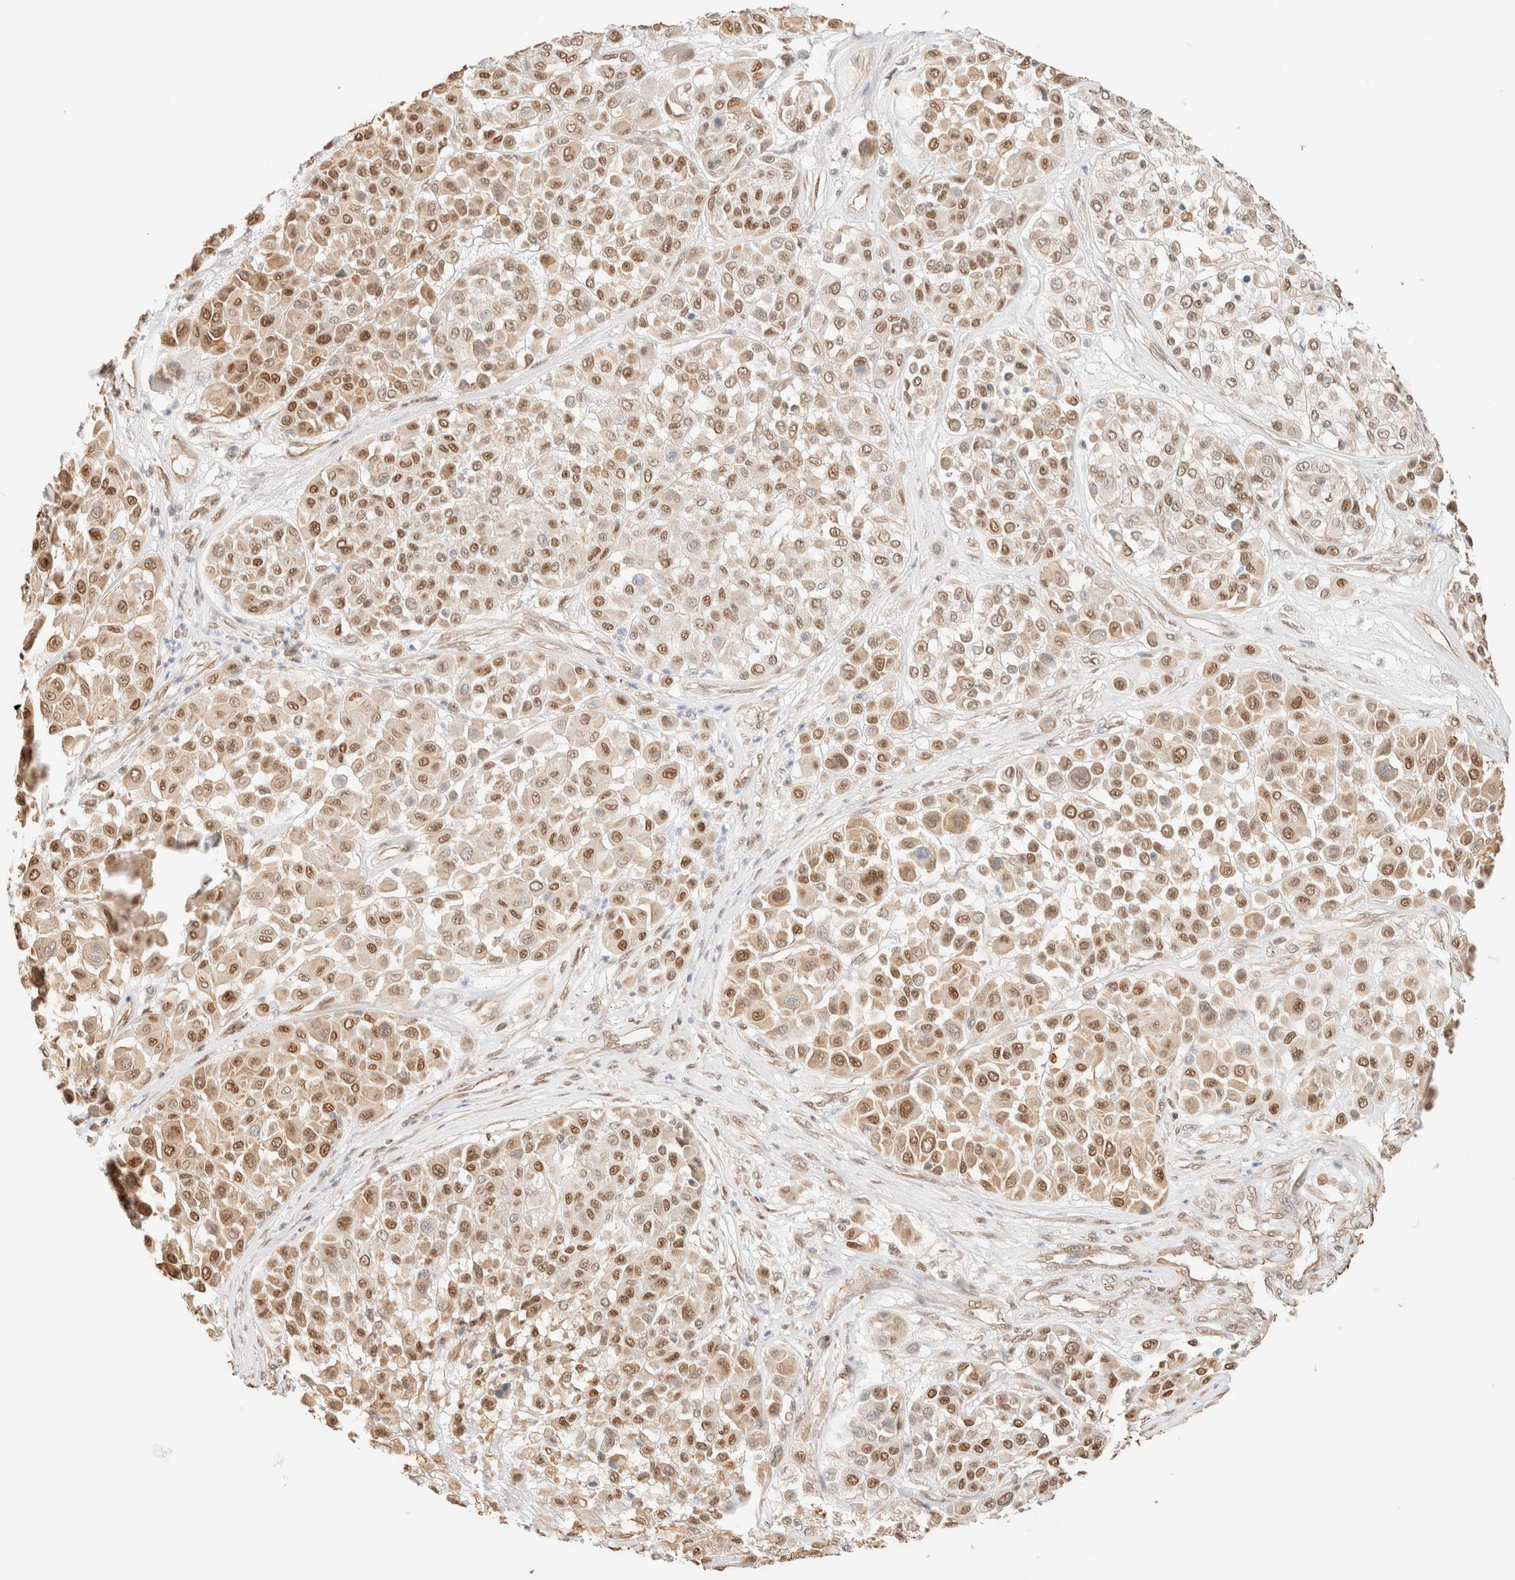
{"staining": {"intensity": "moderate", "quantity": ">75%", "location": "cytoplasmic/membranous,nuclear"}, "tissue": "melanoma", "cell_type": "Tumor cells", "image_type": "cancer", "snomed": [{"axis": "morphology", "description": "Malignant melanoma, Metastatic site"}, {"axis": "topography", "description": "Soft tissue"}], "caption": "Melanoma stained for a protein (brown) demonstrates moderate cytoplasmic/membranous and nuclear positive positivity in about >75% of tumor cells.", "gene": "ARID5A", "patient": {"sex": "male", "age": 41}}